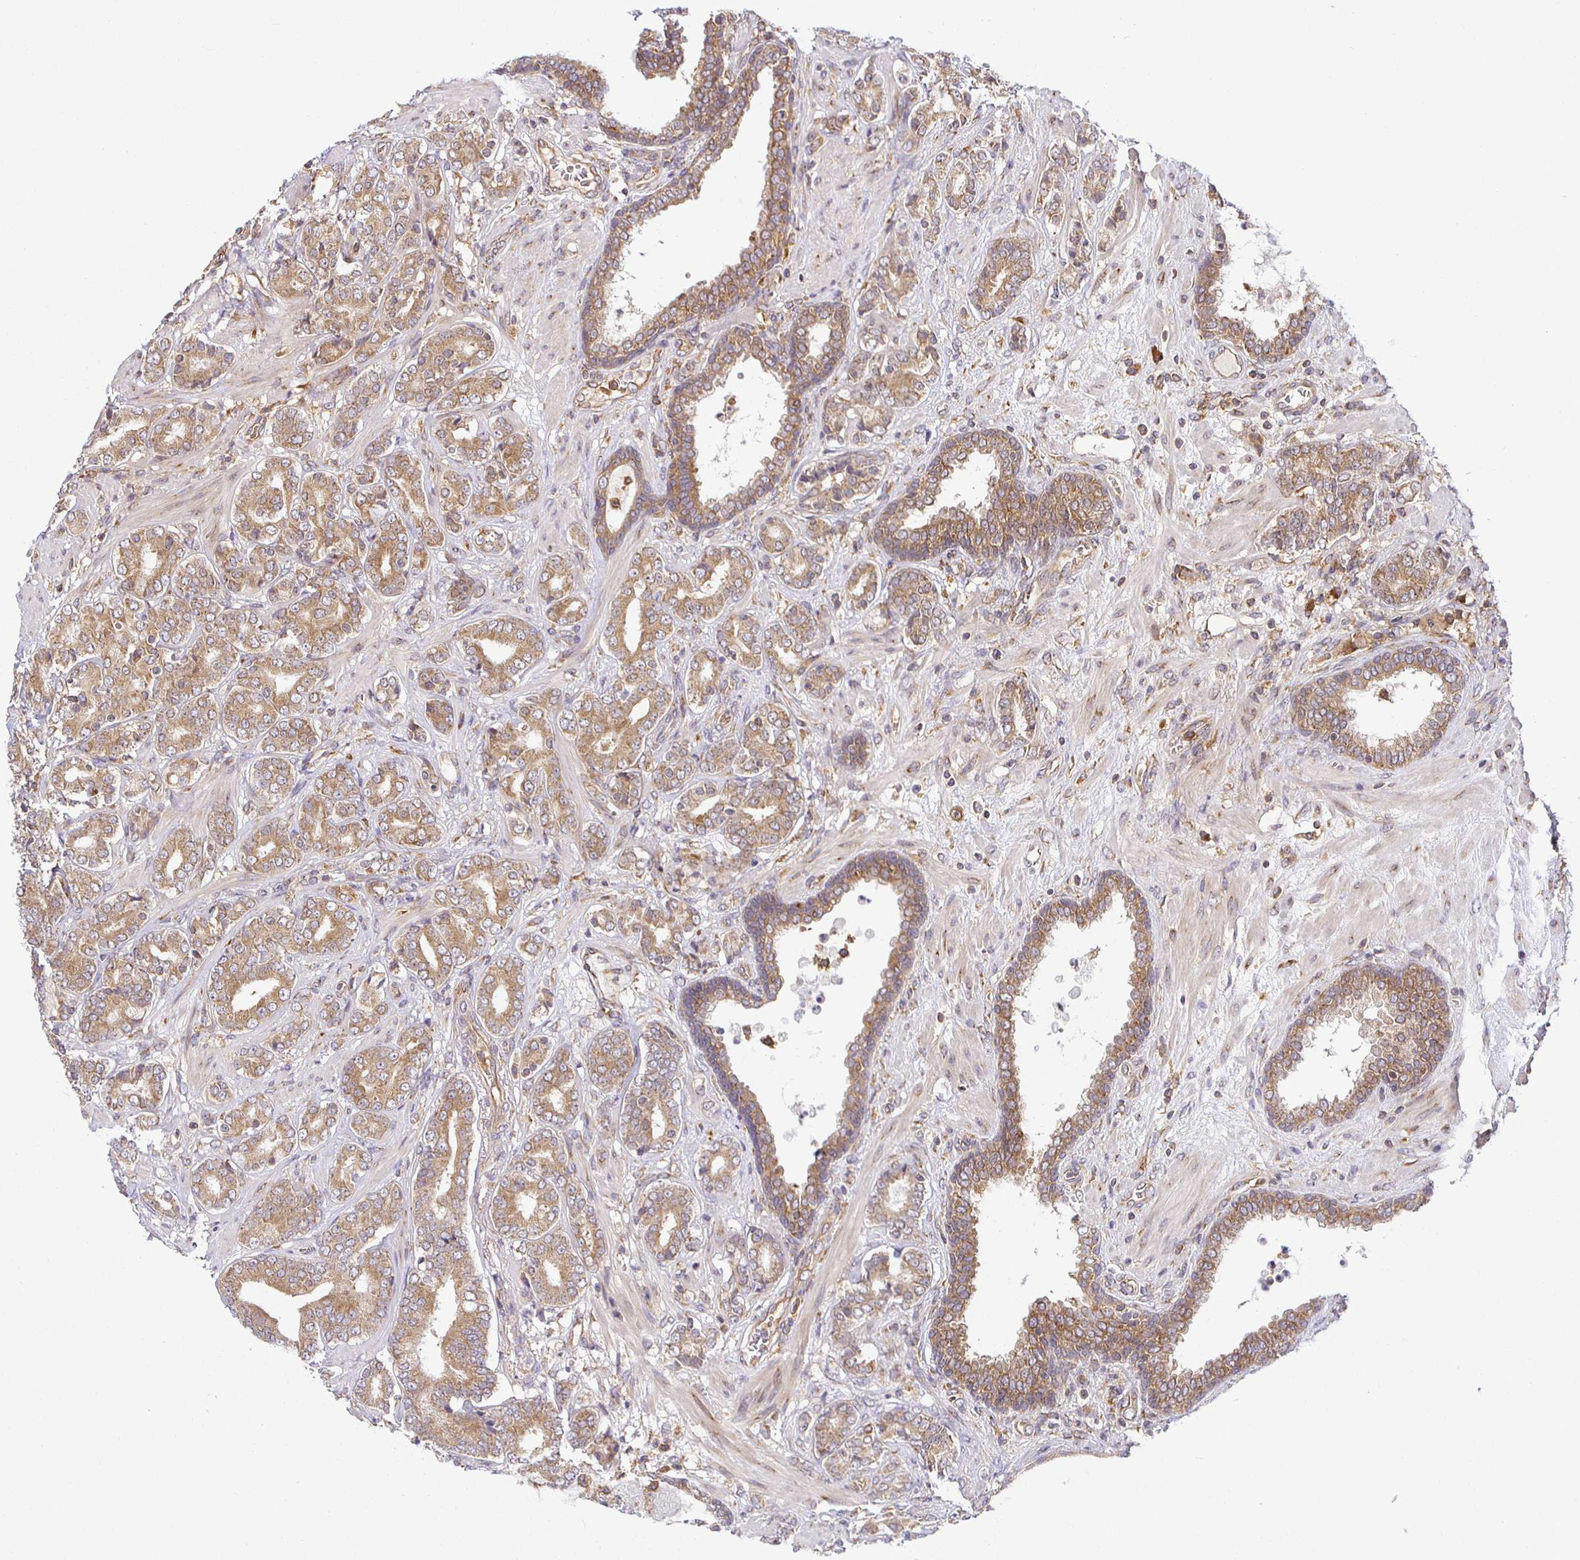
{"staining": {"intensity": "moderate", "quantity": ">75%", "location": "cytoplasmic/membranous"}, "tissue": "prostate cancer", "cell_type": "Tumor cells", "image_type": "cancer", "snomed": [{"axis": "morphology", "description": "Adenocarcinoma, High grade"}, {"axis": "topography", "description": "Prostate"}], "caption": "There is medium levels of moderate cytoplasmic/membranous staining in tumor cells of adenocarcinoma (high-grade) (prostate), as demonstrated by immunohistochemical staining (brown color).", "gene": "IRAK1", "patient": {"sex": "male", "age": 62}}